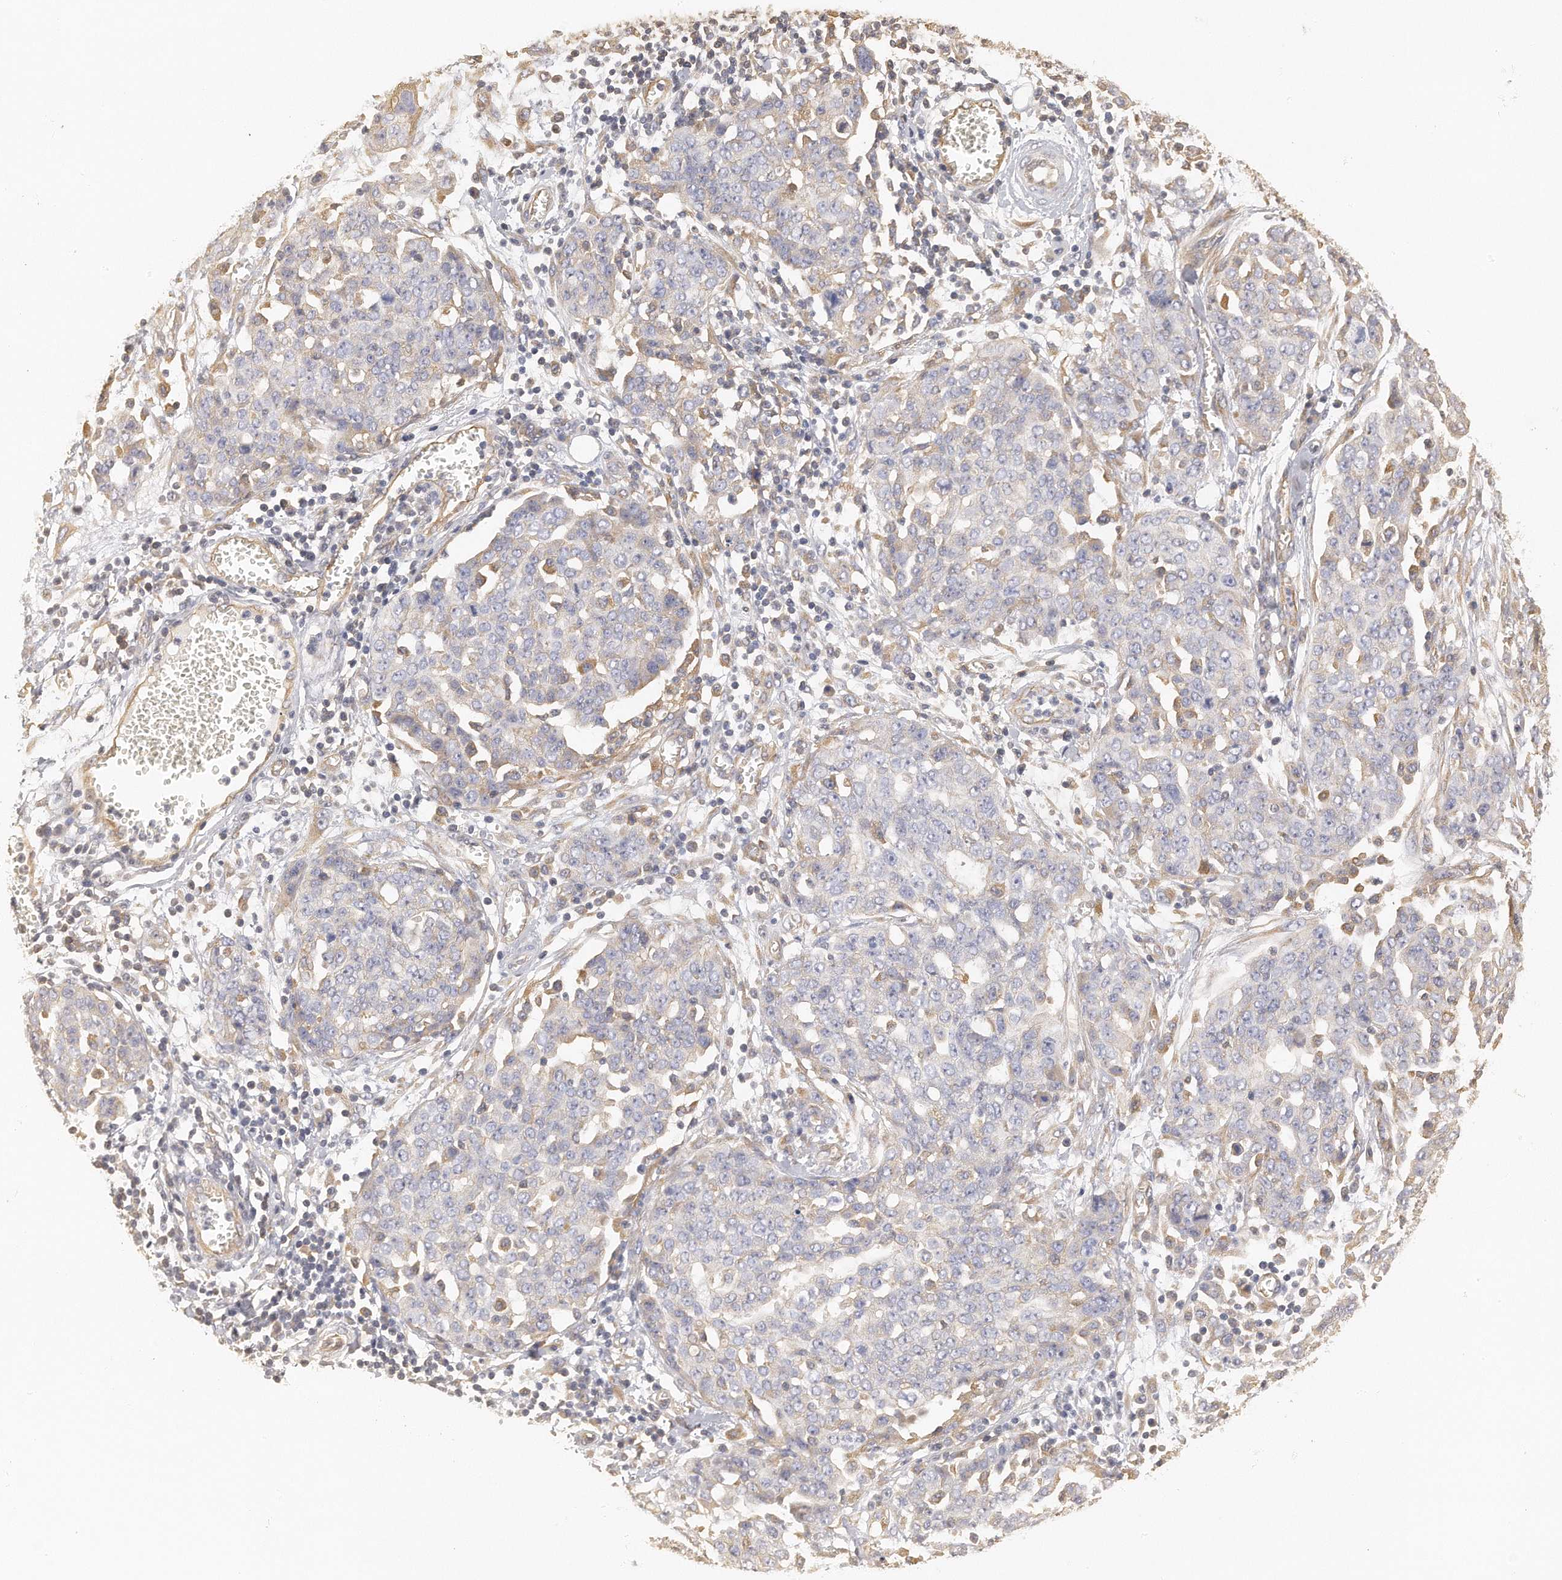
{"staining": {"intensity": "weak", "quantity": "<25%", "location": "cytoplasmic/membranous"}, "tissue": "ovarian cancer", "cell_type": "Tumor cells", "image_type": "cancer", "snomed": [{"axis": "morphology", "description": "Cystadenocarcinoma, serous, NOS"}, {"axis": "topography", "description": "Soft tissue"}, {"axis": "topography", "description": "Ovary"}], "caption": "Tumor cells show no significant protein positivity in serous cystadenocarcinoma (ovarian).", "gene": "CHST7", "patient": {"sex": "female", "age": 57}}